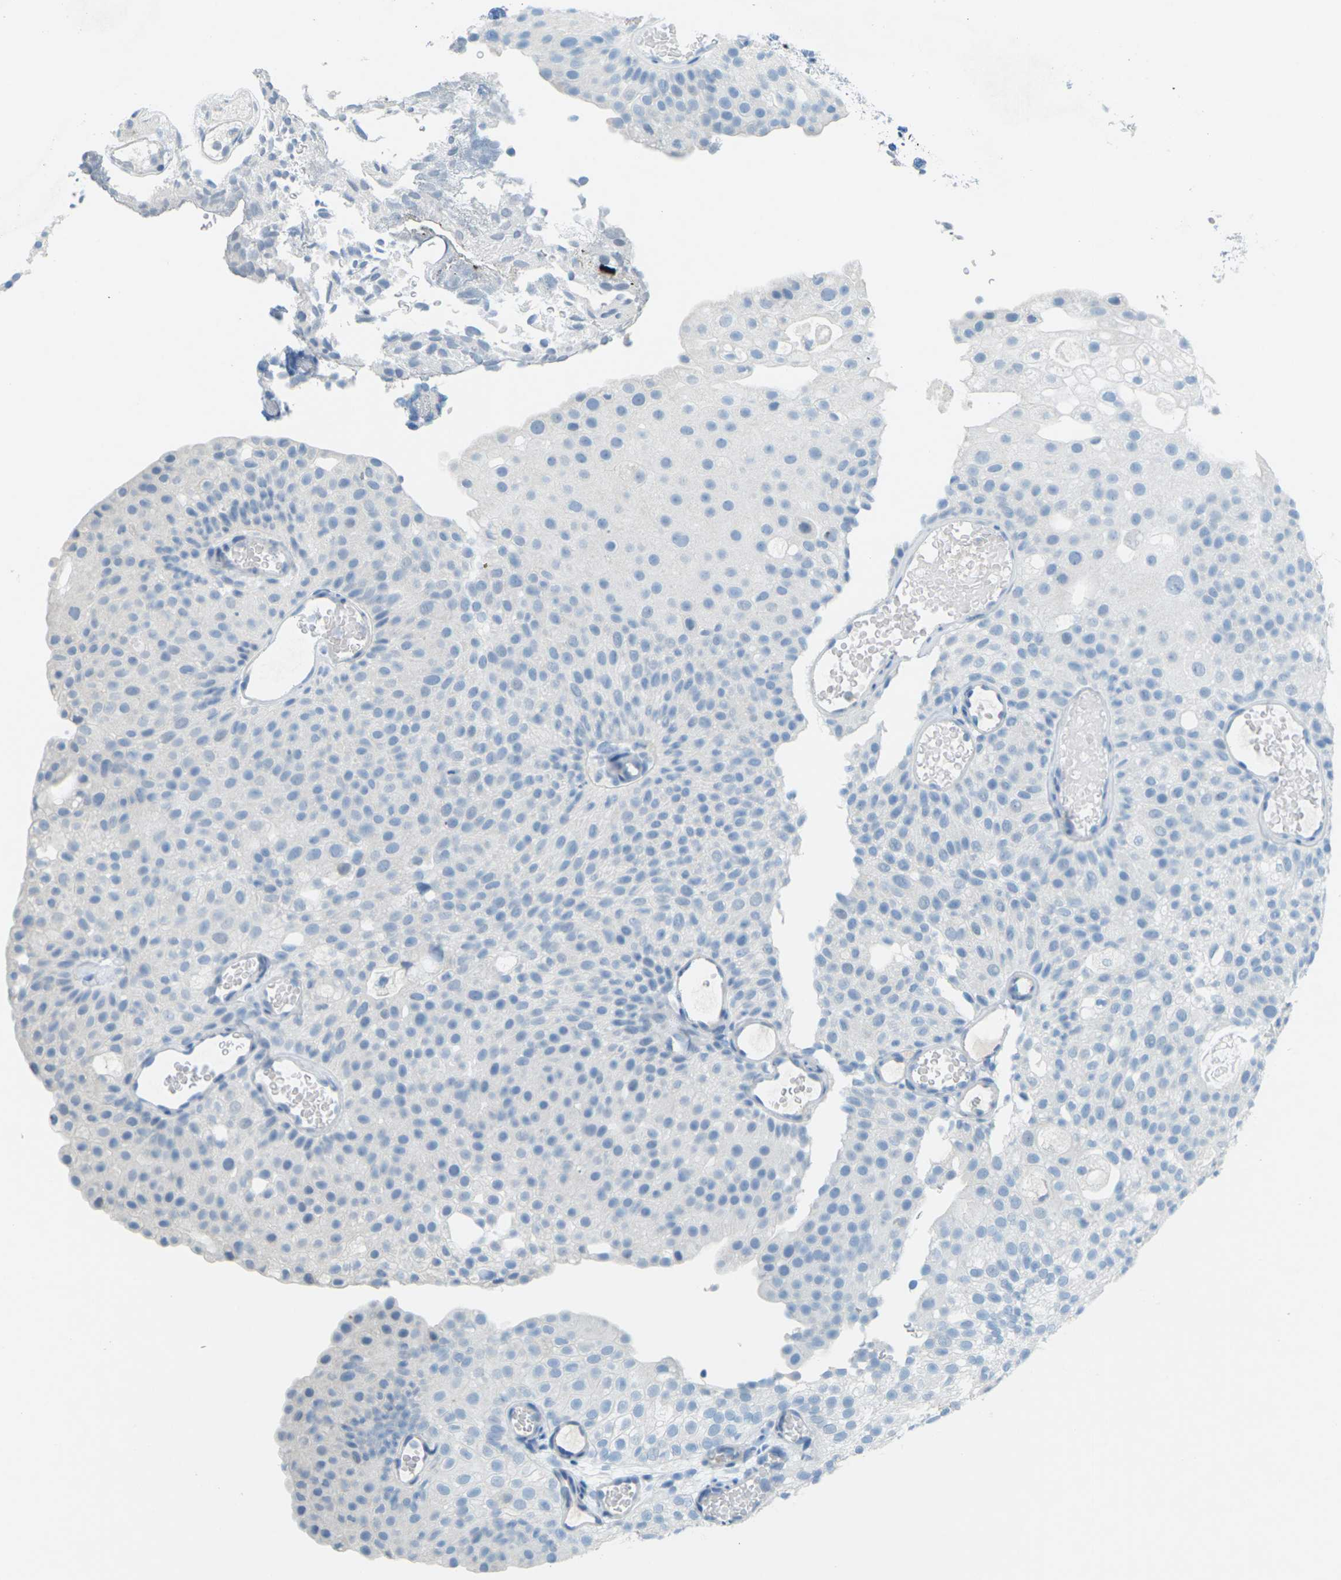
{"staining": {"intensity": "negative", "quantity": "none", "location": "none"}, "tissue": "urothelial cancer", "cell_type": "Tumor cells", "image_type": "cancer", "snomed": [{"axis": "morphology", "description": "Urothelial carcinoma, Low grade"}, {"axis": "topography", "description": "Urinary bladder"}], "caption": "The micrograph displays no staining of tumor cells in low-grade urothelial carcinoma.", "gene": "CDH16", "patient": {"sex": "male", "age": 78}}